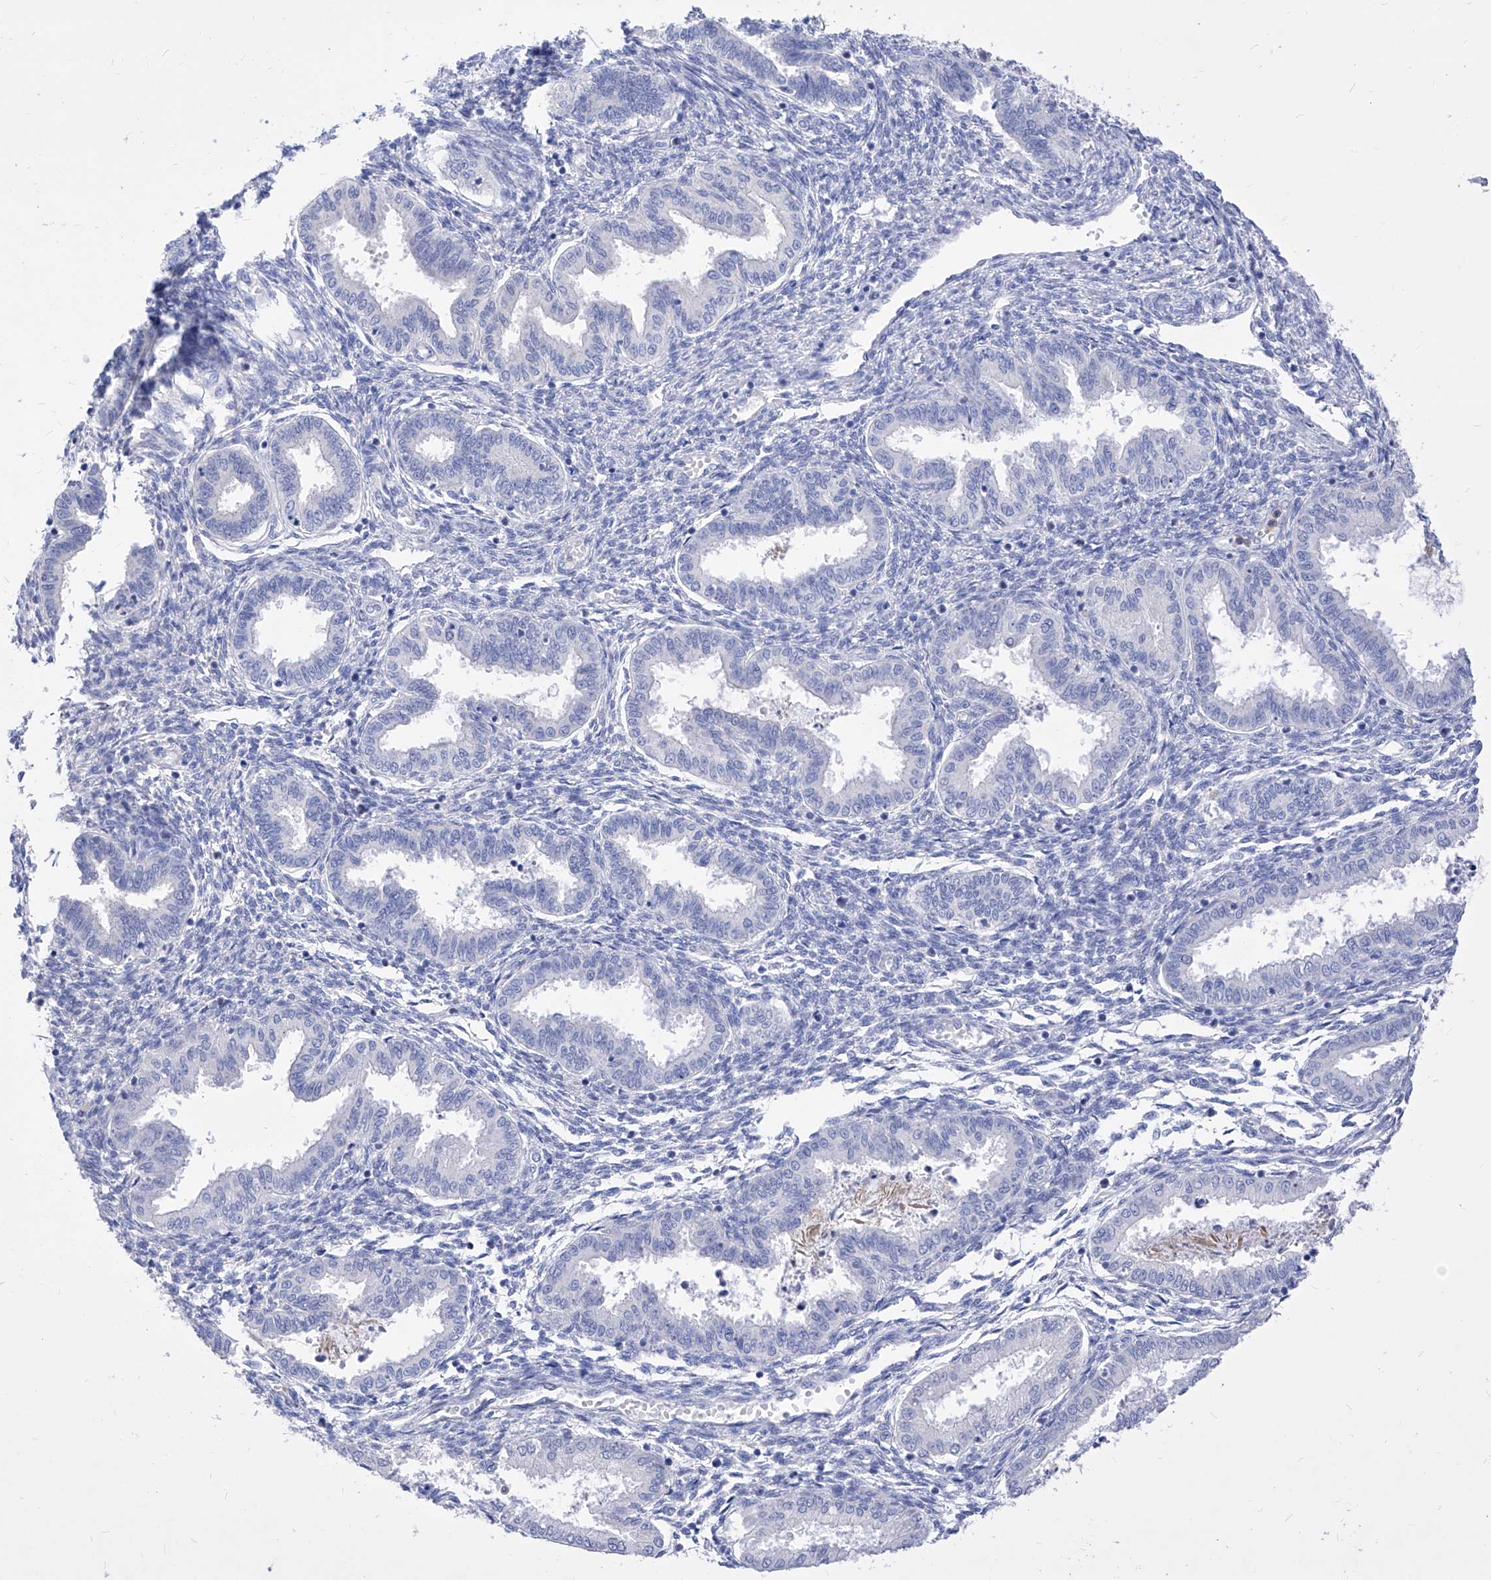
{"staining": {"intensity": "negative", "quantity": "none", "location": "none"}, "tissue": "endometrium", "cell_type": "Cells in endometrial stroma", "image_type": "normal", "snomed": [{"axis": "morphology", "description": "Normal tissue, NOS"}, {"axis": "topography", "description": "Endometrium"}], "caption": "This is an IHC image of unremarkable human endometrium. There is no positivity in cells in endometrial stroma.", "gene": "VAX1", "patient": {"sex": "female", "age": 33}}